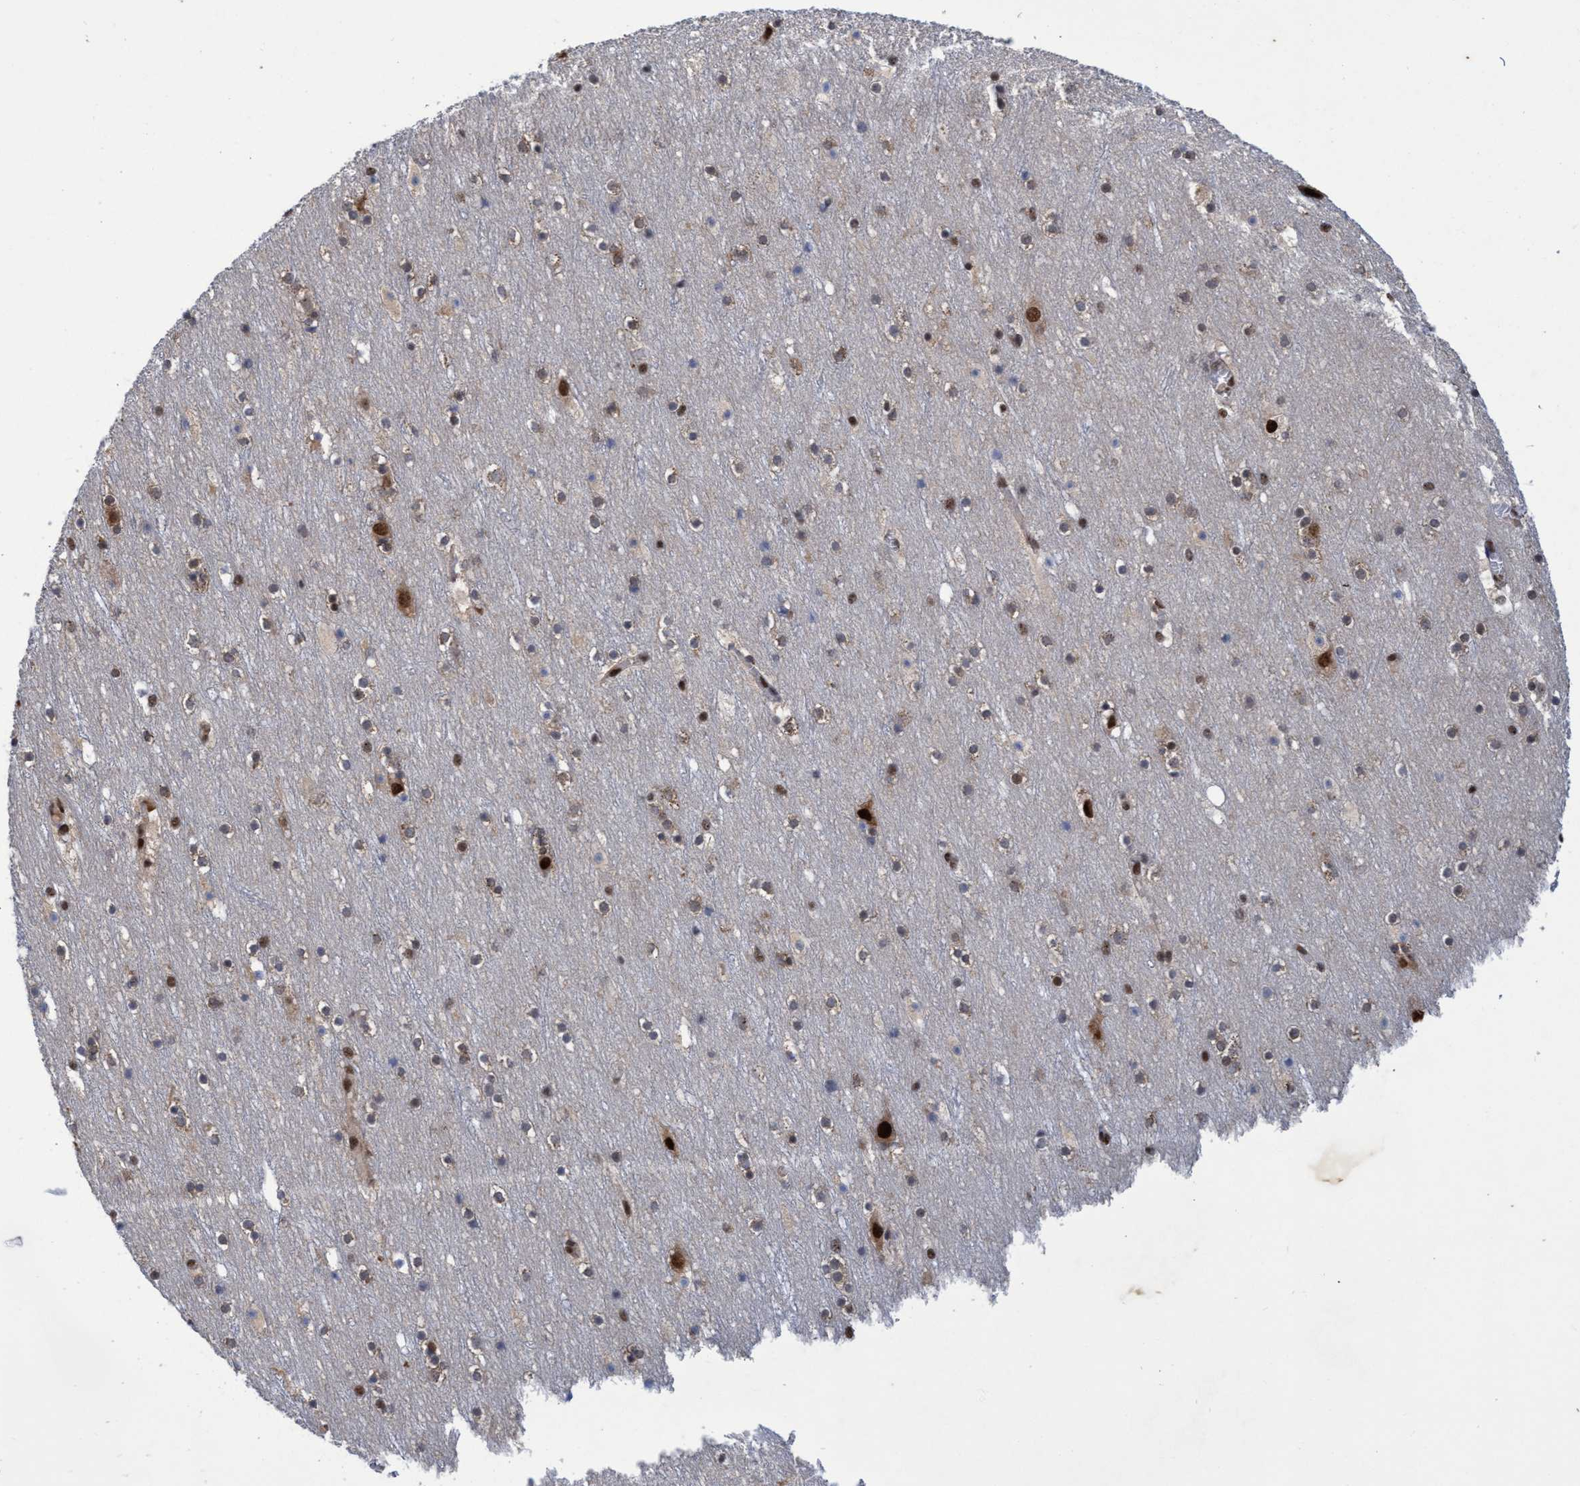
{"staining": {"intensity": "moderate", "quantity": "25%-75%", "location": "cytoplasmic/membranous"}, "tissue": "cerebral cortex", "cell_type": "Endothelial cells", "image_type": "normal", "snomed": [{"axis": "morphology", "description": "Normal tissue, NOS"}, {"axis": "topography", "description": "Cerebral cortex"}], "caption": "Approximately 25%-75% of endothelial cells in normal cerebral cortex exhibit moderate cytoplasmic/membranous protein positivity as visualized by brown immunohistochemical staining.", "gene": "GTF2F1", "patient": {"sex": "male", "age": 45}}